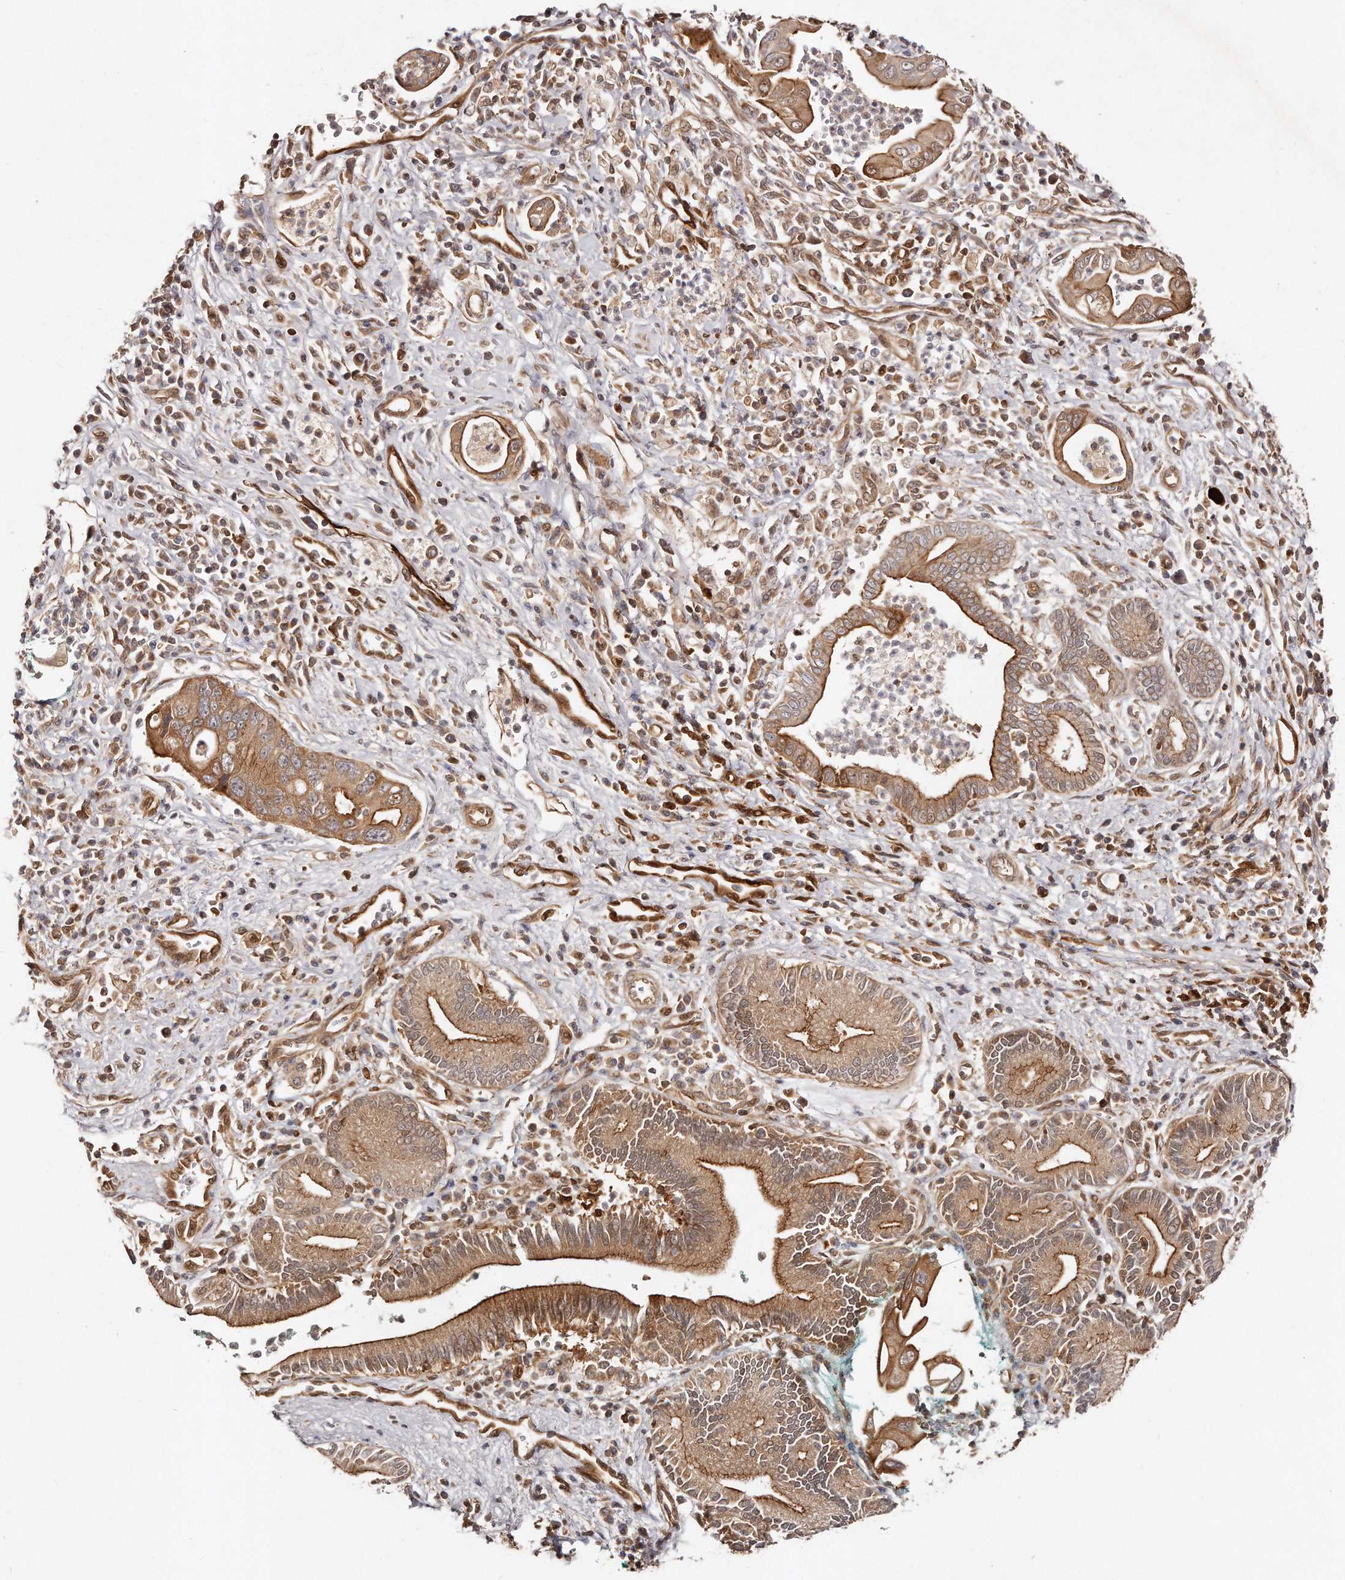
{"staining": {"intensity": "strong", "quantity": ">75%", "location": "cytoplasmic/membranous"}, "tissue": "pancreatic cancer", "cell_type": "Tumor cells", "image_type": "cancer", "snomed": [{"axis": "morphology", "description": "Adenocarcinoma, NOS"}, {"axis": "topography", "description": "Pancreas"}], "caption": "Protein staining shows strong cytoplasmic/membranous positivity in approximately >75% of tumor cells in adenocarcinoma (pancreatic).", "gene": "GBP4", "patient": {"sex": "male", "age": 78}}